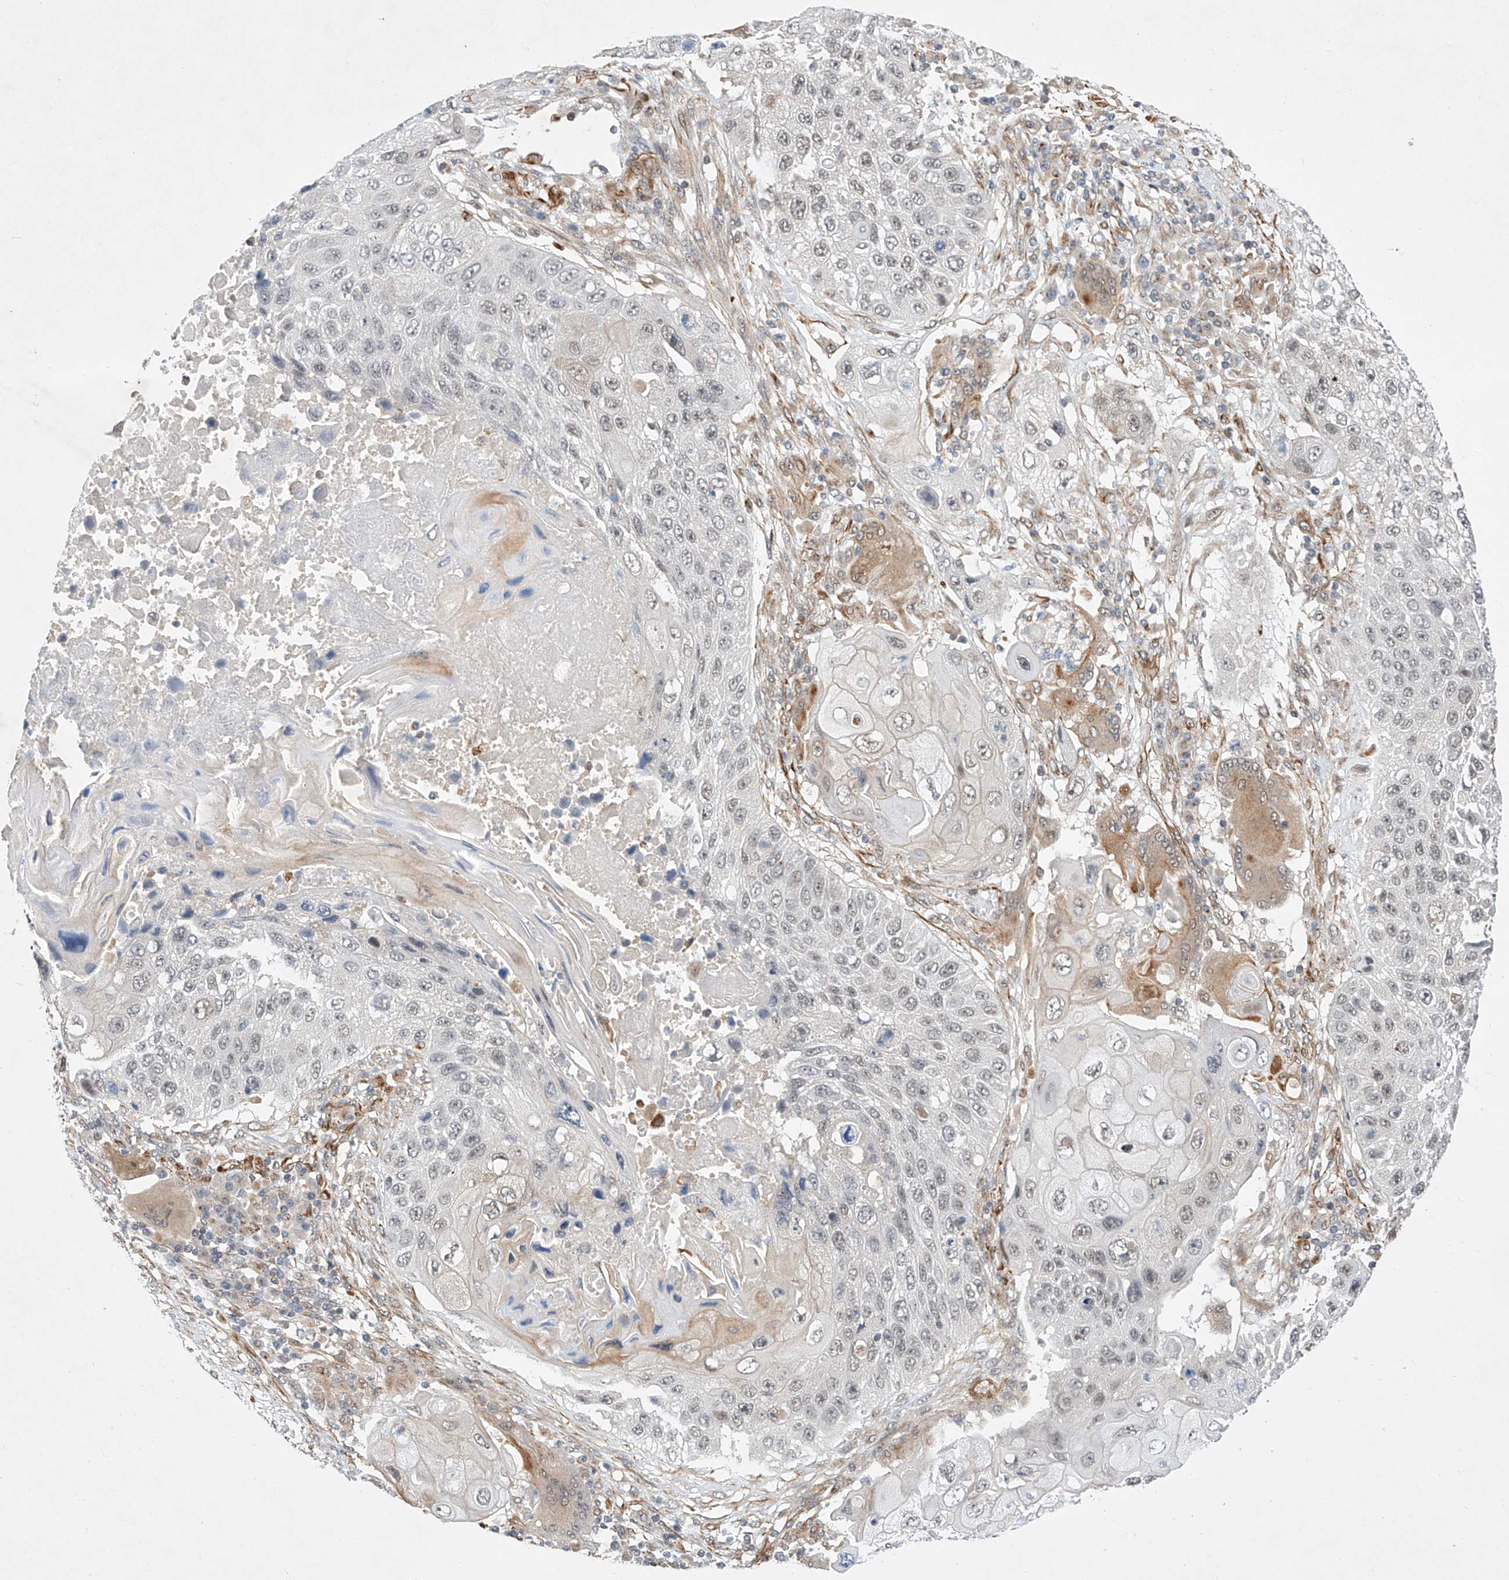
{"staining": {"intensity": "negative", "quantity": "none", "location": "none"}, "tissue": "lung cancer", "cell_type": "Tumor cells", "image_type": "cancer", "snomed": [{"axis": "morphology", "description": "Squamous cell carcinoma, NOS"}, {"axis": "topography", "description": "Lung"}], "caption": "This is a histopathology image of immunohistochemistry staining of lung cancer (squamous cell carcinoma), which shows no expression in tumor cells.", "gene": "AMD1", "patient": {"sex": "male", "age": 61}}